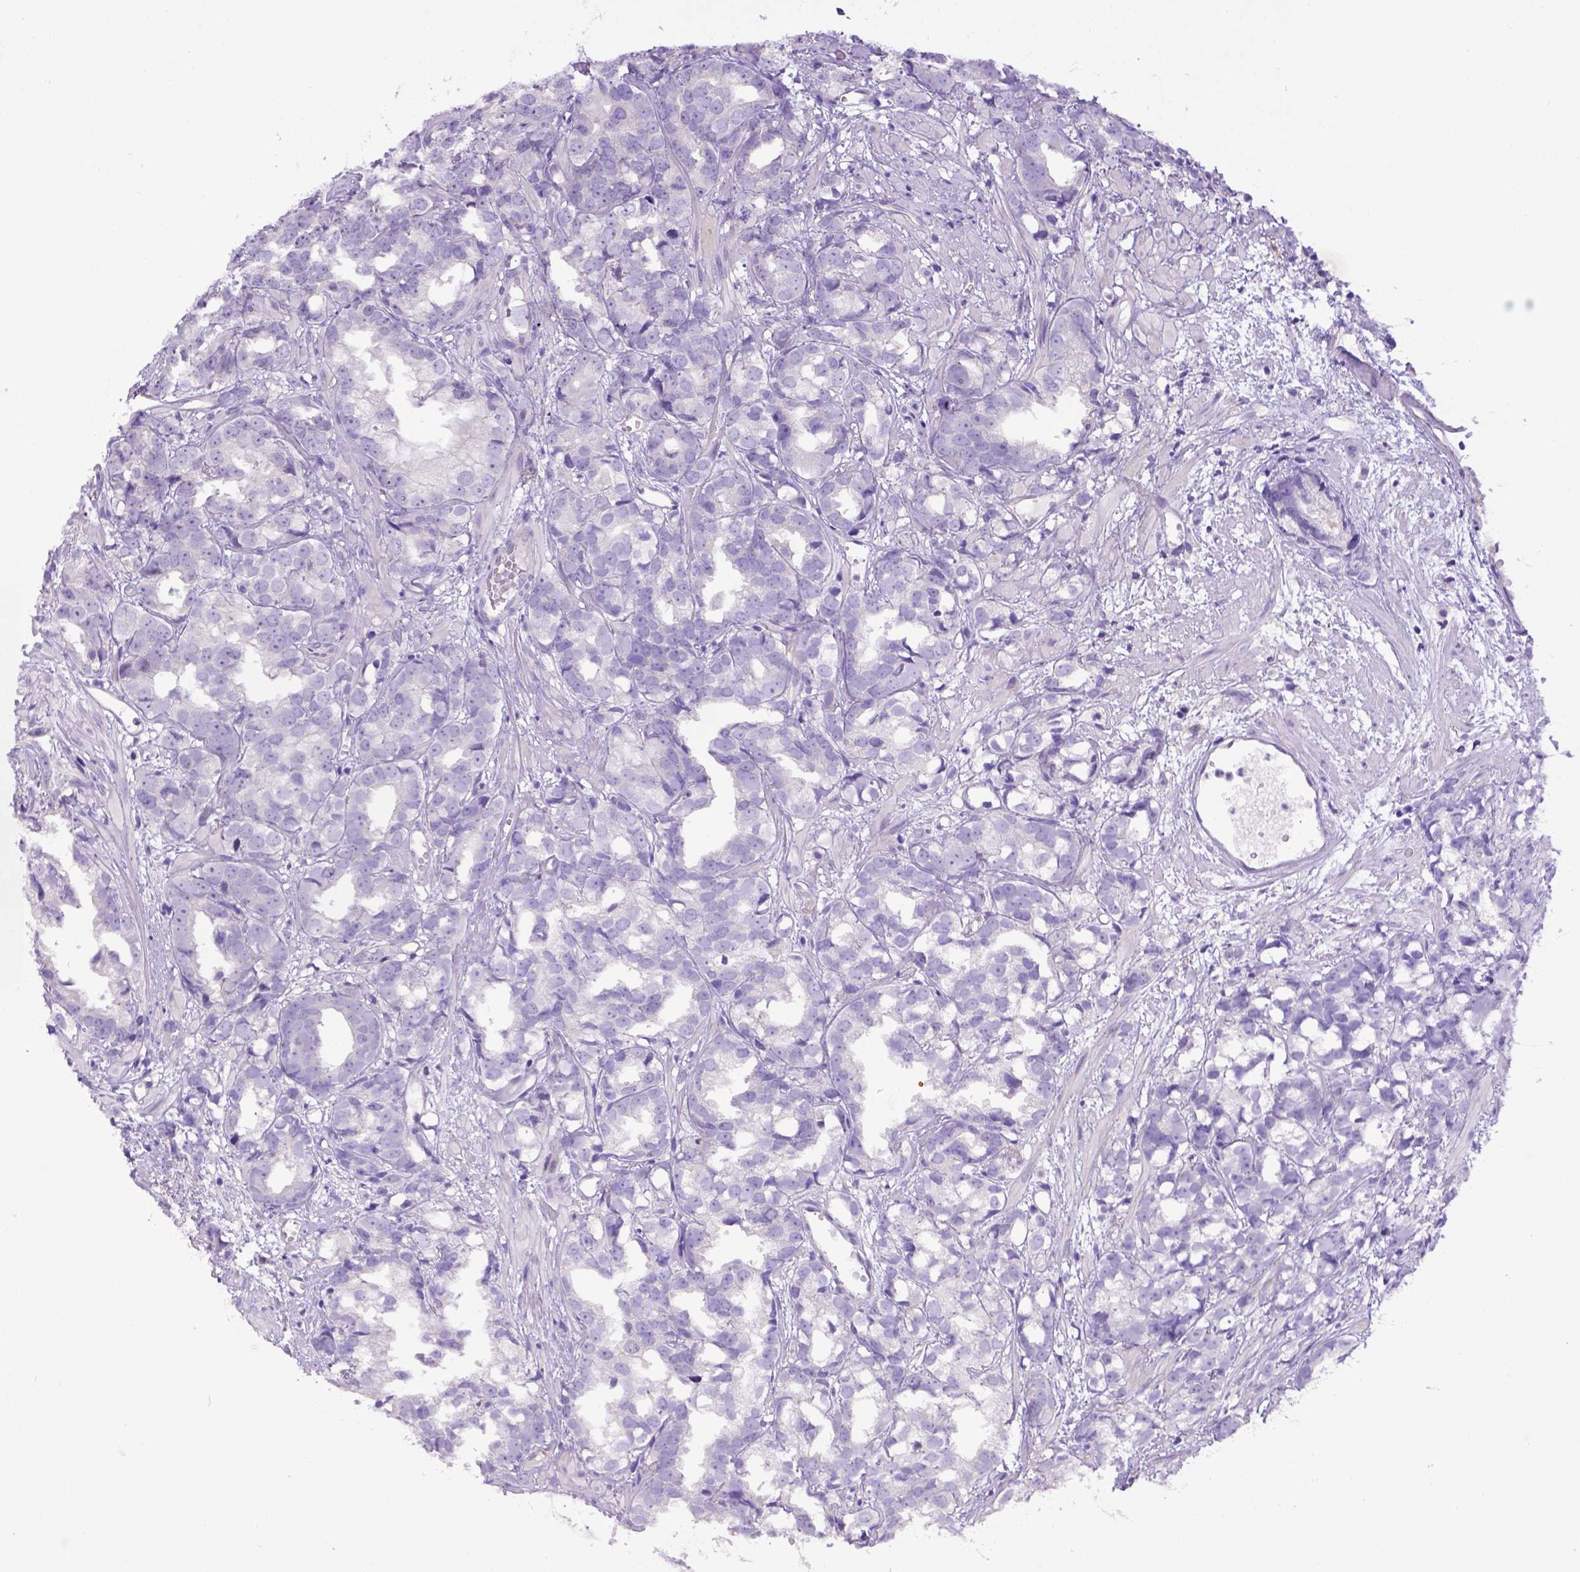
{"staining": {"intensity": "negative", "quantity": "none", "location": "none"}, "tissue": "prostate cancer", "cell_type": "Tumor cells", "image_type": "cancer", "snomed": [{"axis": "morphology", "description": "Adenocarcinoma, High grade"}, {"axis": "topography", "description": "Prostate"}], "caption": "The micrograph displays no significant positivity in tumor cells of prostate adenocarcinoma (high-grade).", "gene": "CD40", "patient": {"sex": "male", "age": 79}}